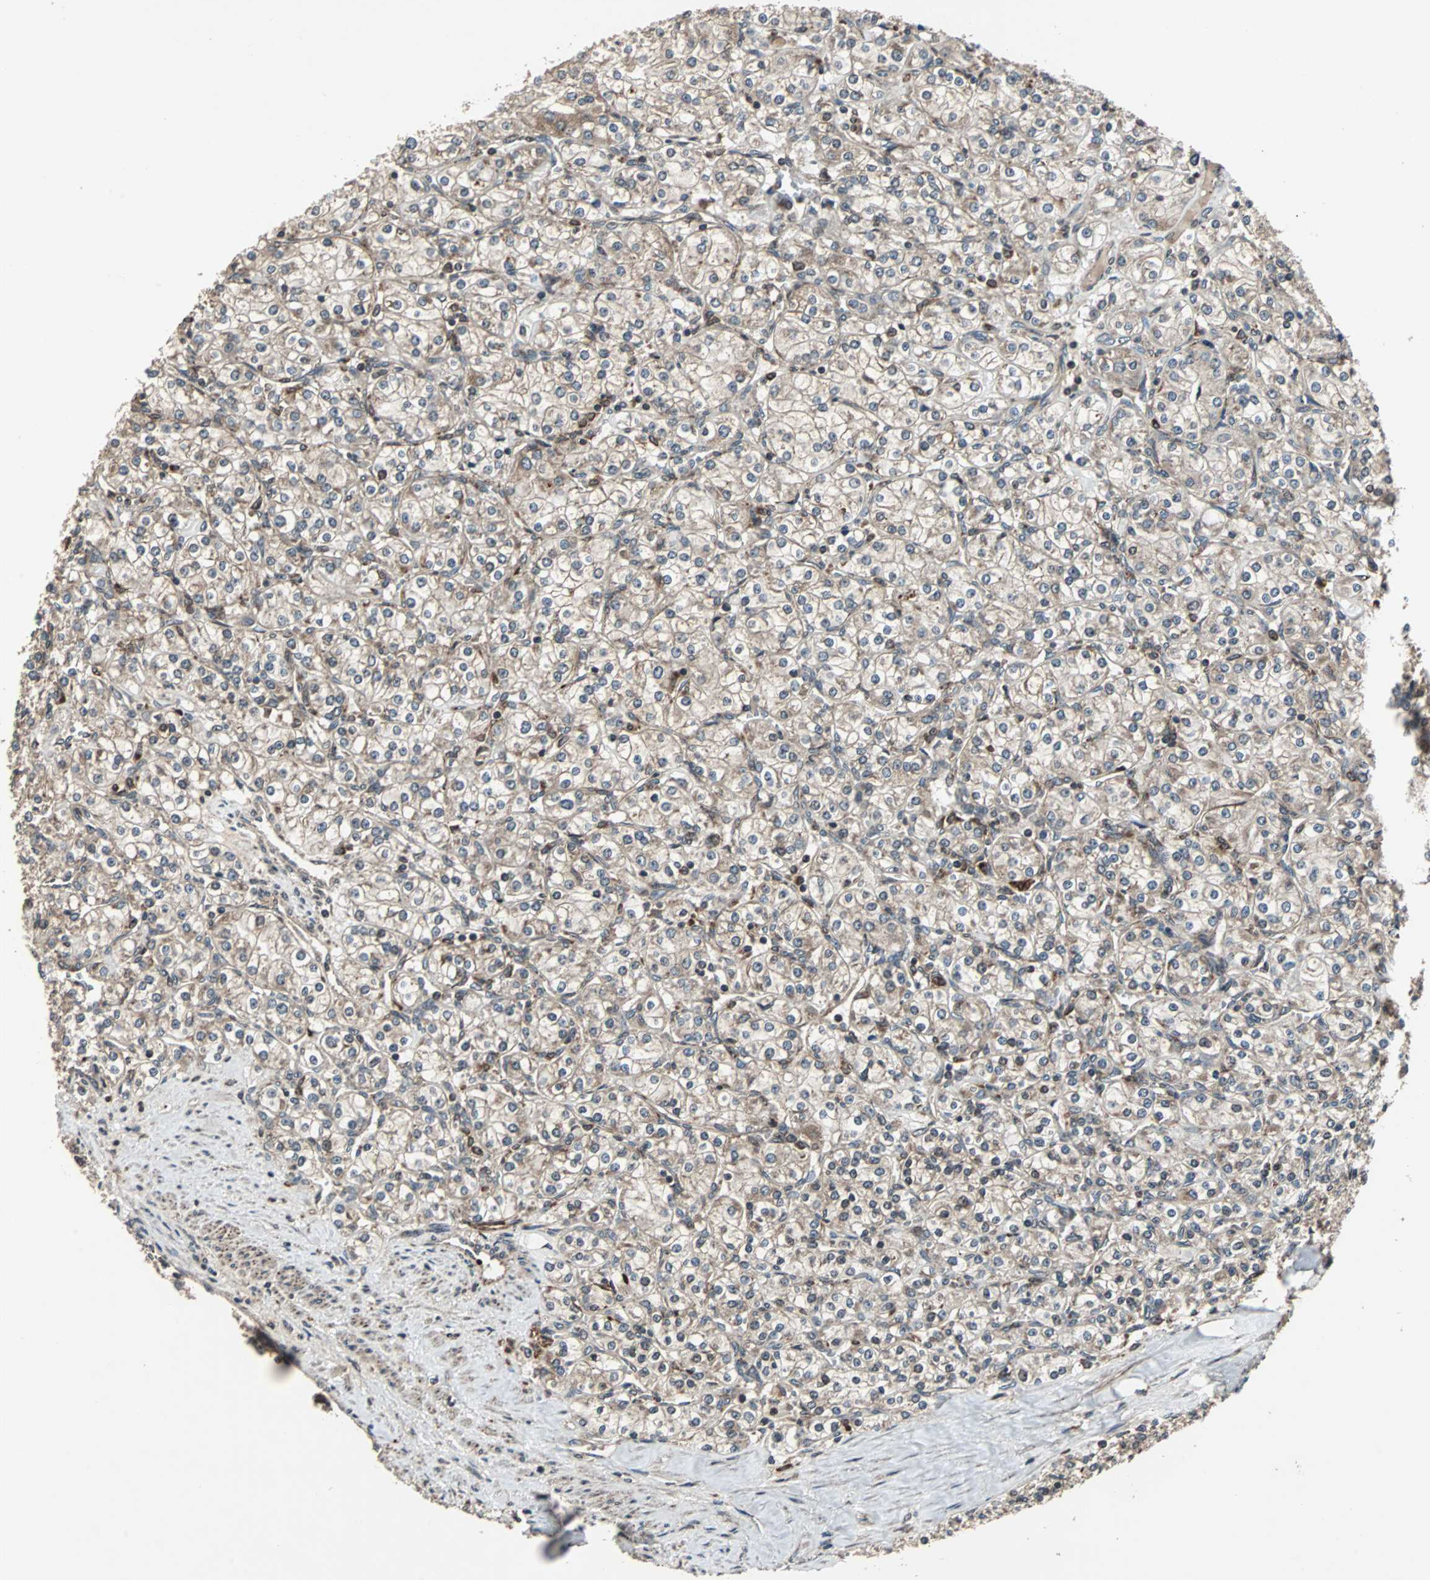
{"staining": {"intensity": "weak", "quantity": "25%-75%", "location": "cytoplasmic/membranous"}, "tissue": "renal cancer", "cell_type": "Tumor cells", "image_type": "cancer", "snomed": [{"axis": "morphology", "description": "Adenocarcinoma, NOS"}, {"axis": "topography", "description": "Kidney"}], "caption": "The micrograph shows staining of renal cancer (adenocarcinoma), revealing weak cytoplasmic/membranous protein positivity (brown color) within tumor cells.", "gene": "RAB7A", "patient": {"sex": "male", "age": 77}}